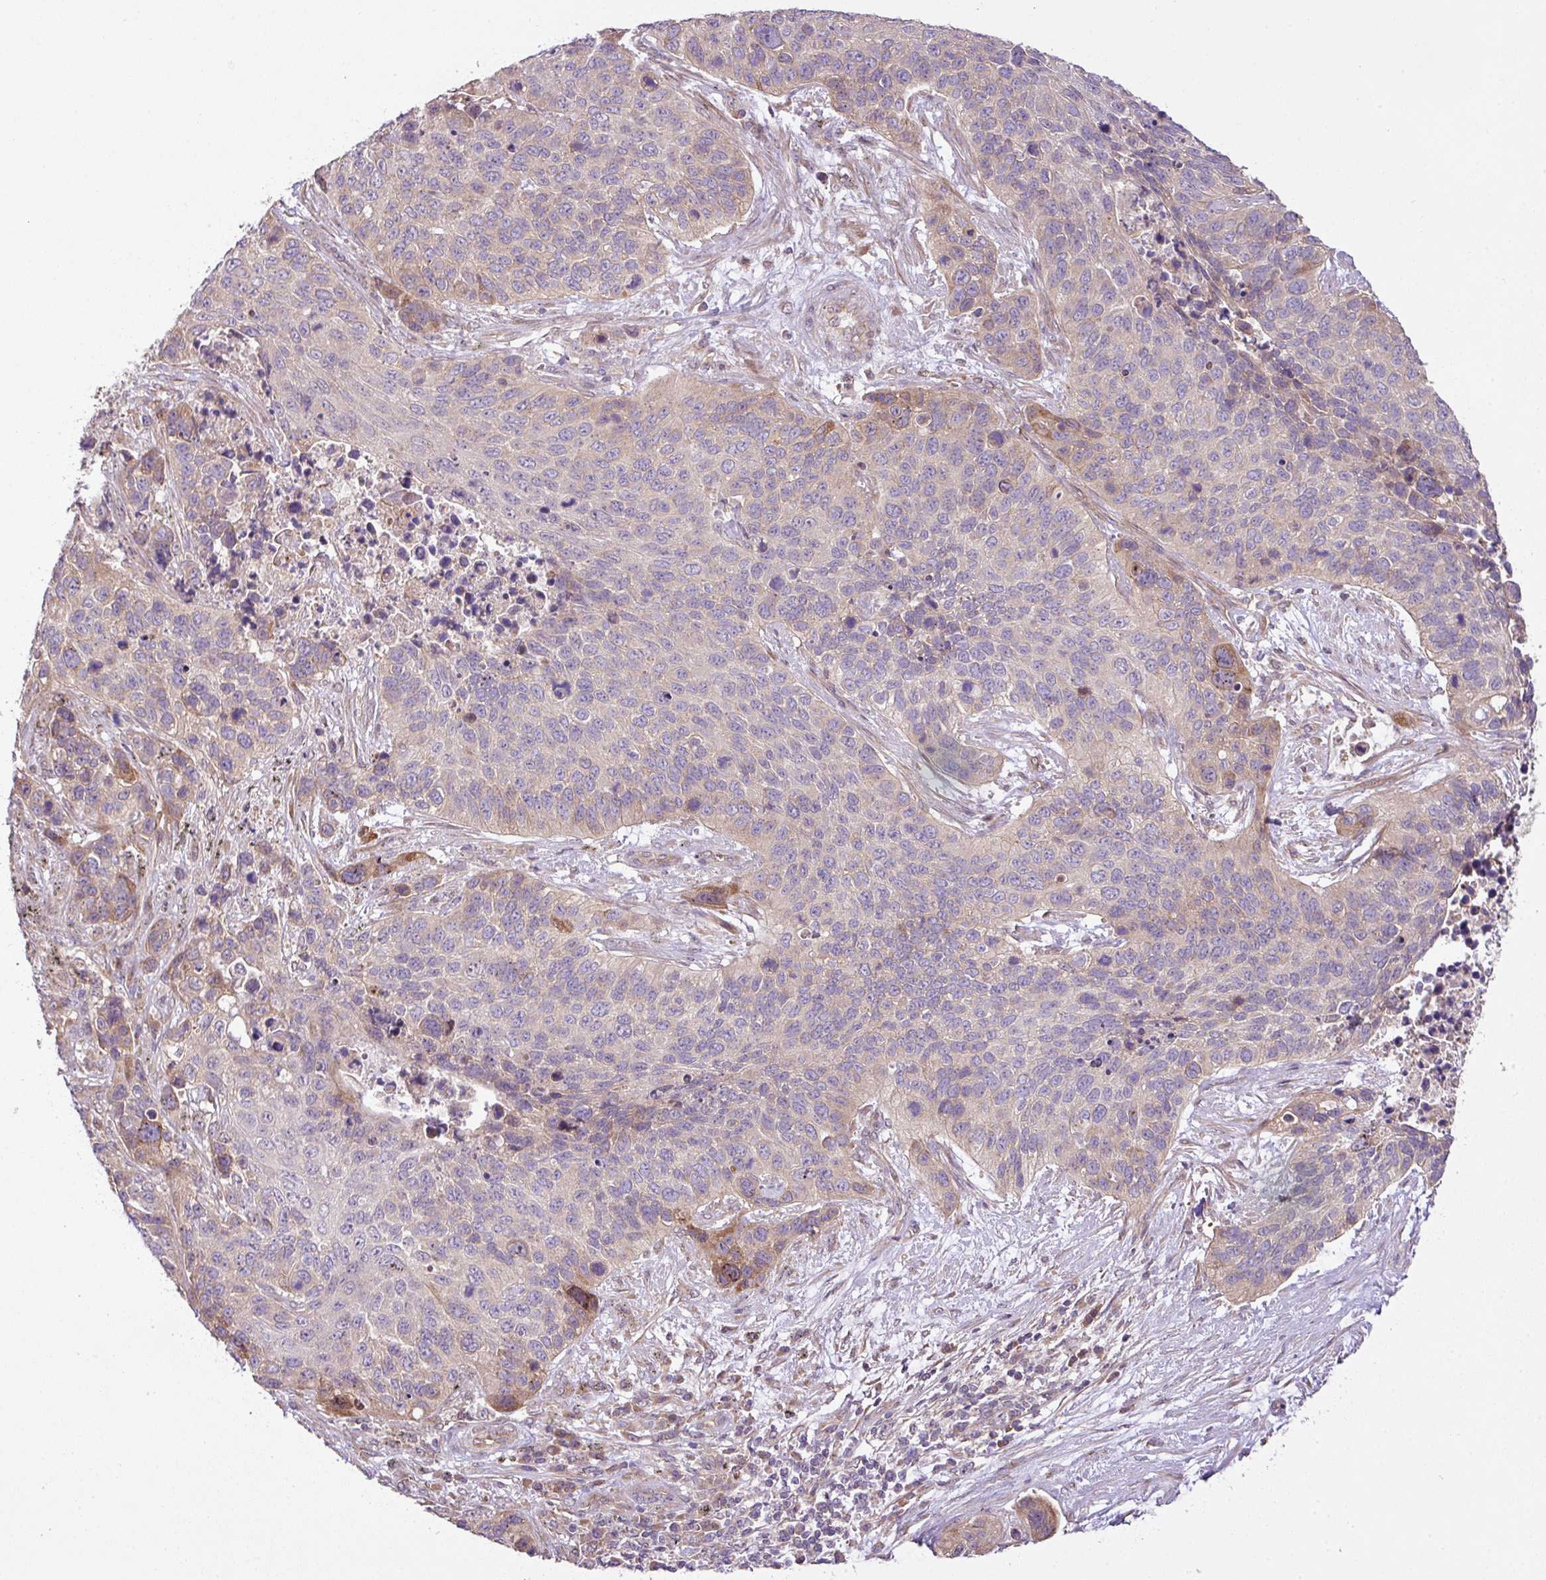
{"staining": {"intensity": "weak", "quantity": "<25%", "location": "cytoplasmic/membranous"}, "tissue": "lung cancer", "cell_type": "Tumor cells", "image_type": "cancer", "snomed": [{"axis": "morphology", "description": "Squamous cell carcinoma, NOS"}, {"axis": "topography", "description": "Lung"}], "caption": "A high-resolution histopathology image shows IHC staining of lung squamous cell carcinoma, which shows no significant staining in tumor cells. The staining was performed using DAB to visualize the protein expression in brown, while the nuclei were stained in blue with hematoxylin (Magnification: 20x).", "gene": "COX18", "patient": {"sex": "male", "age": 62}}